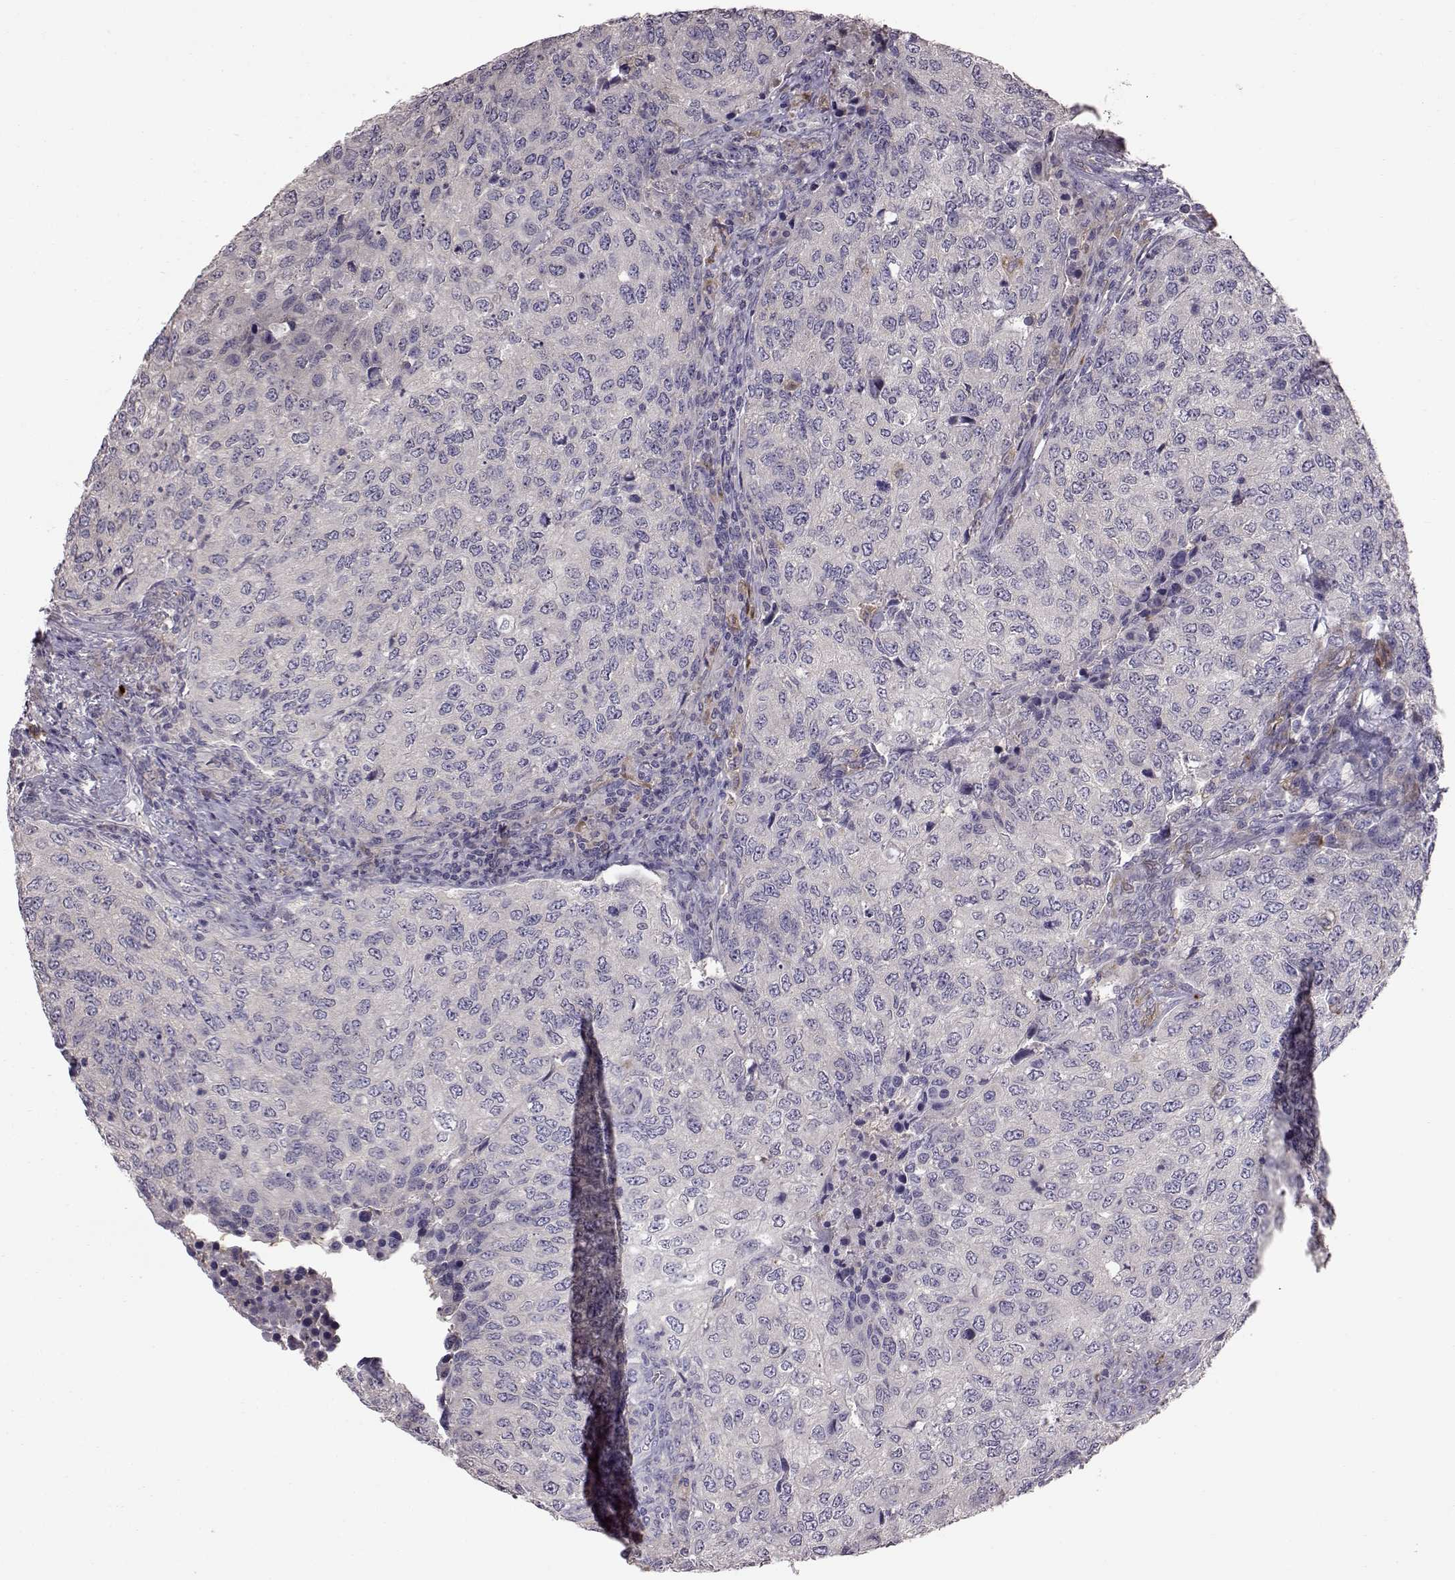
{"staining": {"intensity": "negative", "quantity": "none", "location": "none"}, "tissue": "urothelial cancer", "cell_type": "Tumor cells", "image_type": "cancer", "snomed": [{"axis": "morphology", "description": "Urothelial carcinoma, High grade"}, {"axis": "topography", "description": "Urinary bladder"}], "caption": "Image shows no significant protein staining in tumor cells of urothelial carcinoma (high-grade).", "gene": "ADGRG2", "patient": {"sex": "female", "age": 78}}